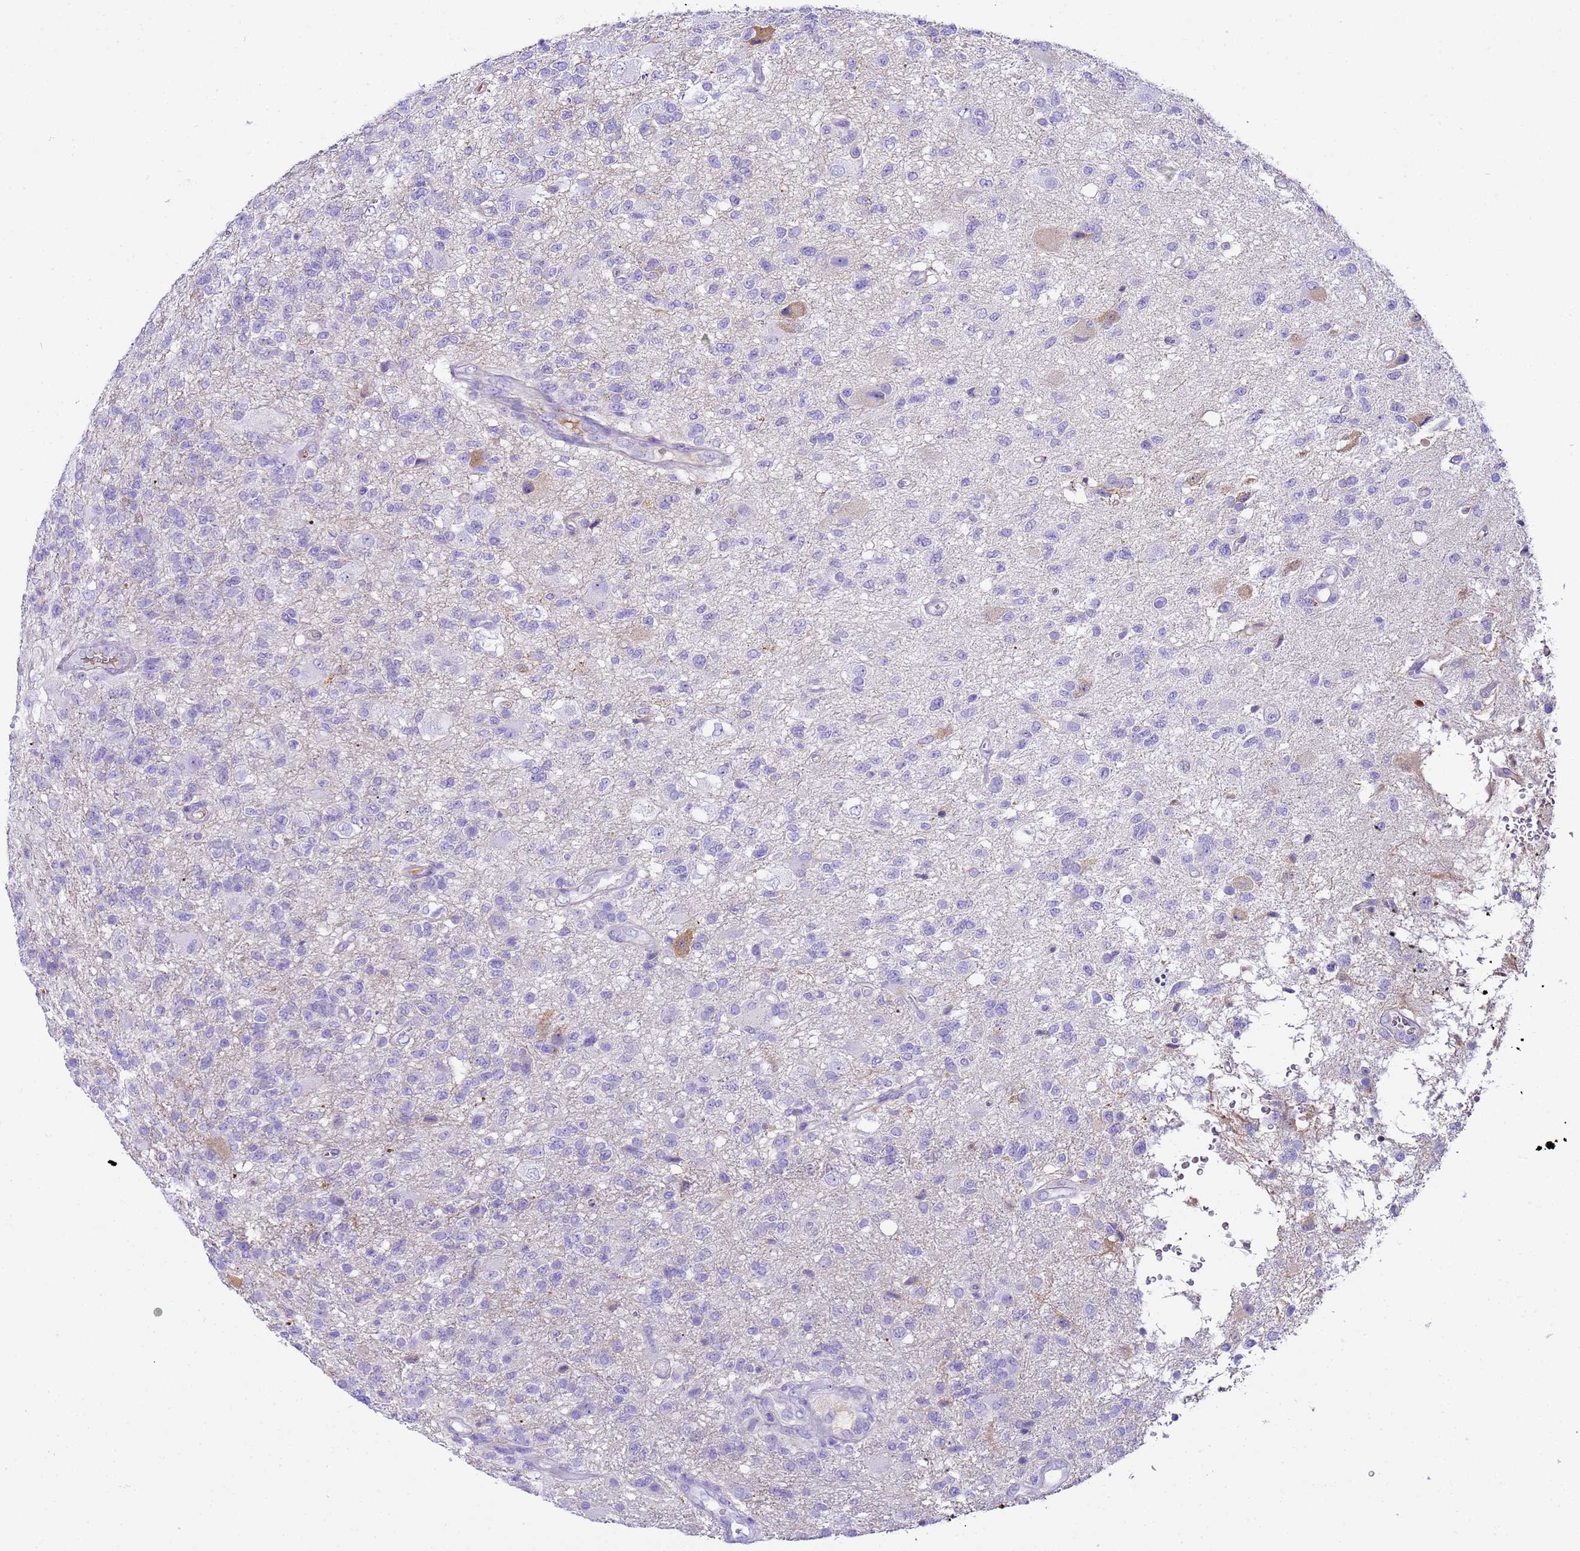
{"staining": {"intensity": "negative", "quantity": "none", "location": "none"}, "tissue": "glioma", "cell_type": "Tumor cells", "image_type": "cancer", "snomed": [{"axis": "morphology", "description": "Glioma, malignant, High grade"}, {"axis": "topography", "description": "Brain"}], "caption": "Tumor cells show no significant protein staining in glioma.", "gene": "CFHR2", "patient": {"sex": "male", "age": 56}}